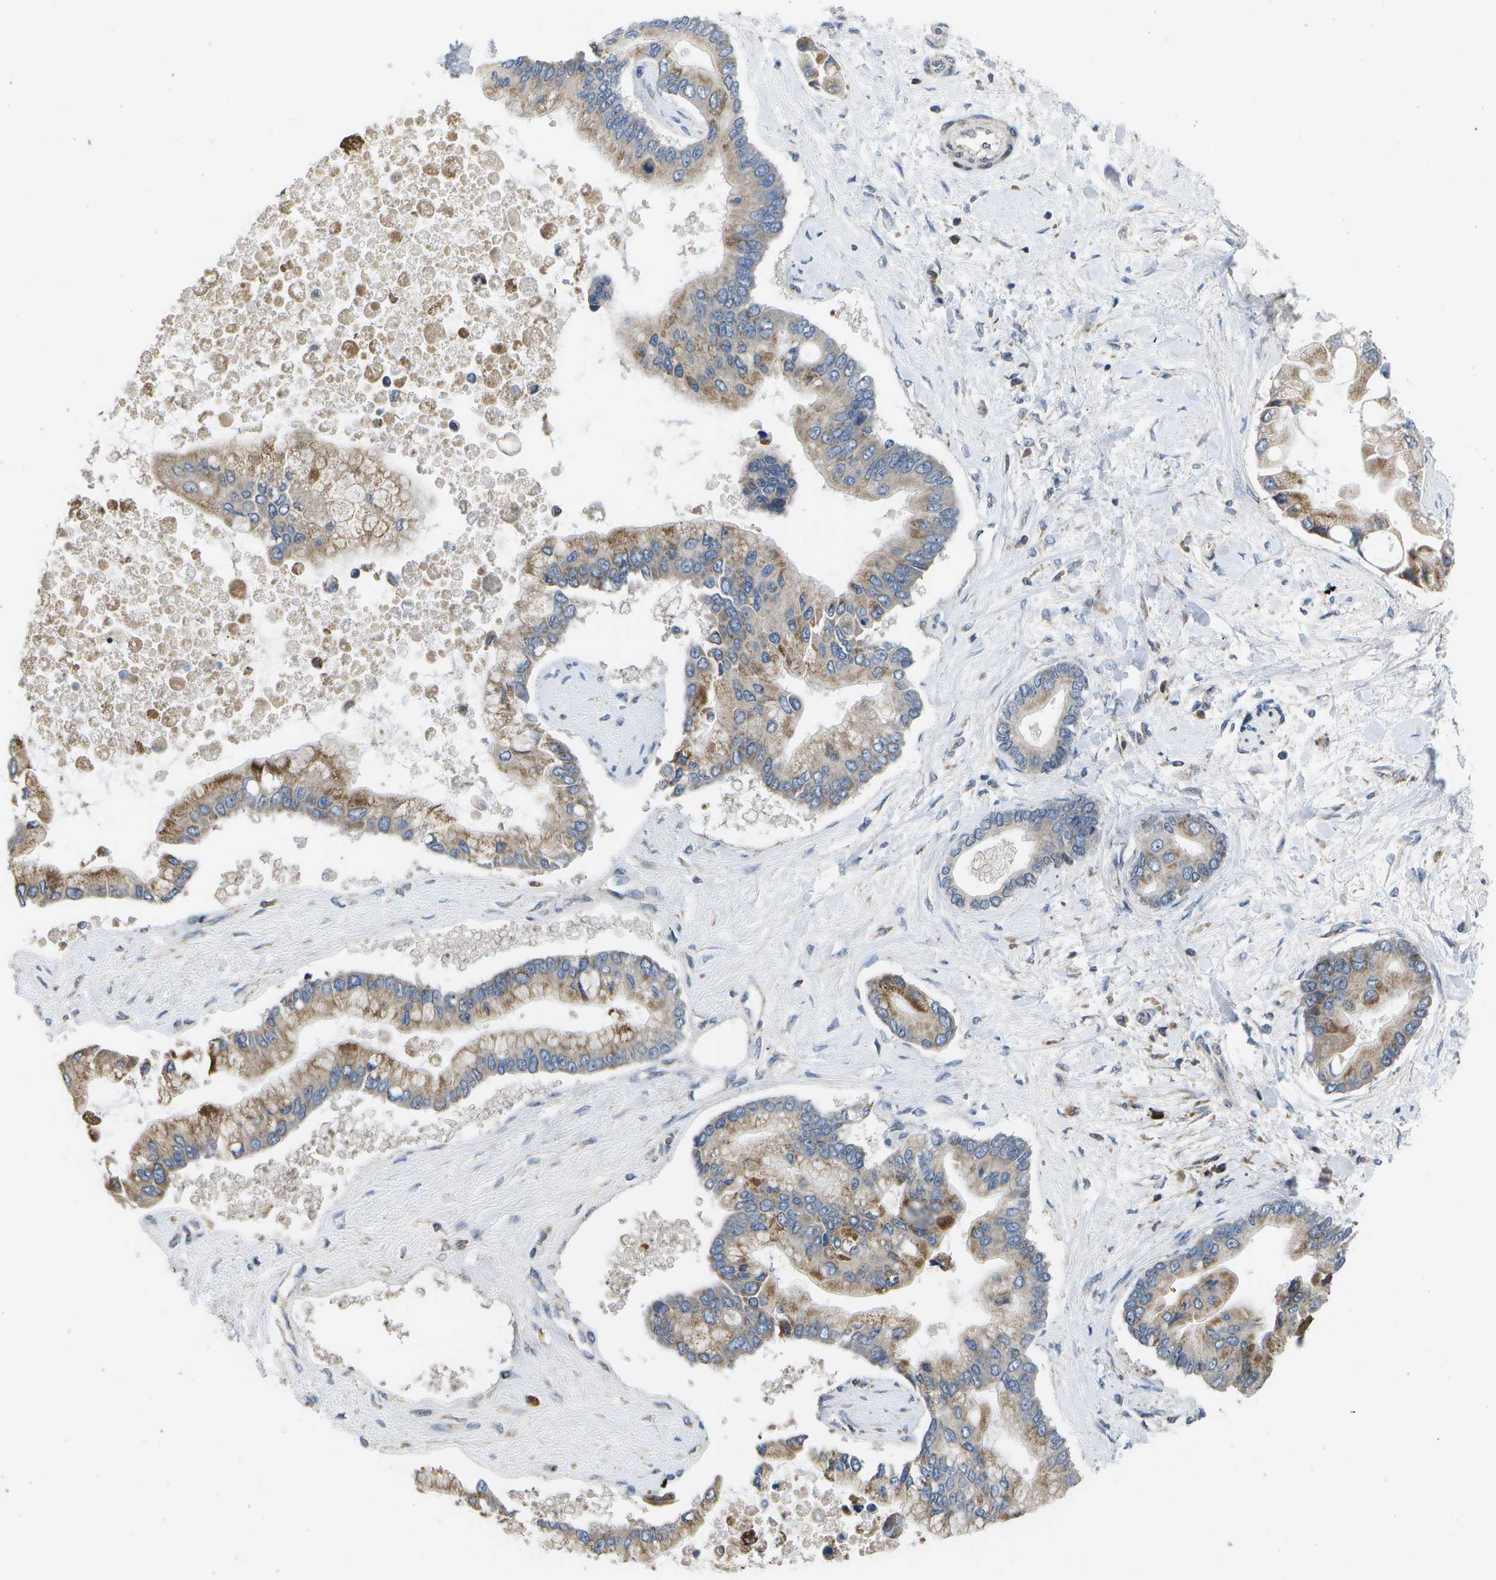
{"staining": {"intensity": "moderate", "quantity": ">75%", "location": "cytoplasmic/membranous"}, "tissue": "liver cancer", "cell_type": "Tumor cells", "image_type": "cancer", "snomed": [{"axis": "morphology", "description": "Cholangiocarcinoma"}, {"axis": "topography", "description": "Liver"}], "caption": "A brown stain labels moderate cytoplasmic/membranous positivity of a protein in liver cancer (cholangiocarcinoma) tumor cells. The protein of interest is stained brown, and the nuclei are stained in blue (DAB (3,3'-diaminobenzidine) IHC with brightfield microscopy, high magnification).", "gene": "HADHA", "patient": {"sex": "male", "age": 50}}